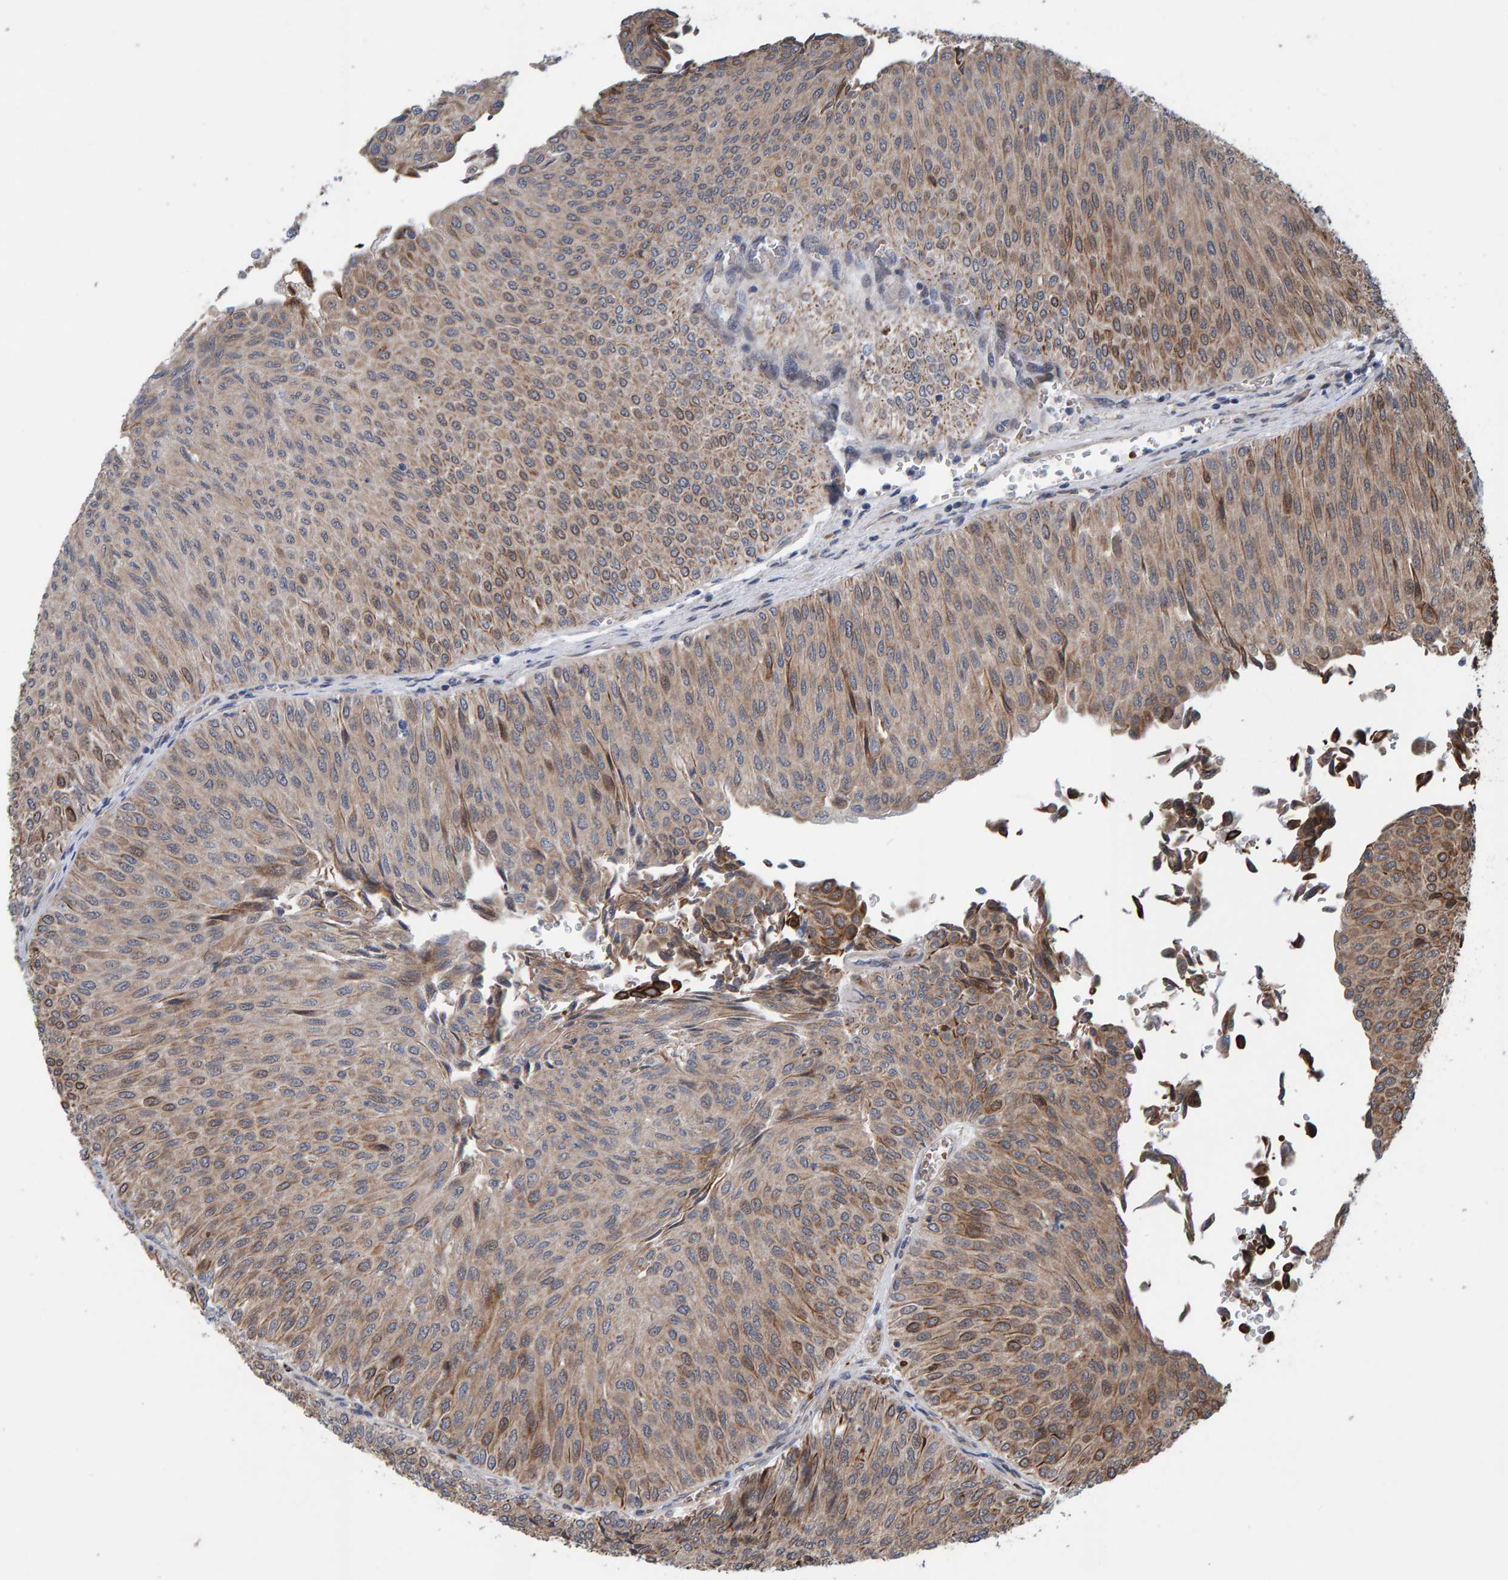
{"staining": {"intensity": "moderate", "quantity": ">75%", "location": "cytoplasmic/membranous"}, "tissue": "urothelial cancer", "cell_type": "Tumor cells", "image_type": "cancer", "snomed": [{"axis": "morphology", "description": "Urothelial carcinoma, Low grade"}, {"axis": "topography", "description": "Urinary bladder"}], "caption": "DAB (3,3'-diaminobenzidine) immunohistochemical staining of urothelial cancer demonstrates moderate cytoplasmic/membranous protein staining in about >75% of tumor cells. Immunohistochemistry (ihc) stains the protein in brown and the nuclei are stained blue.", "gene": "MFSD6L", "patient": {"sex": "male", "age": 78}}